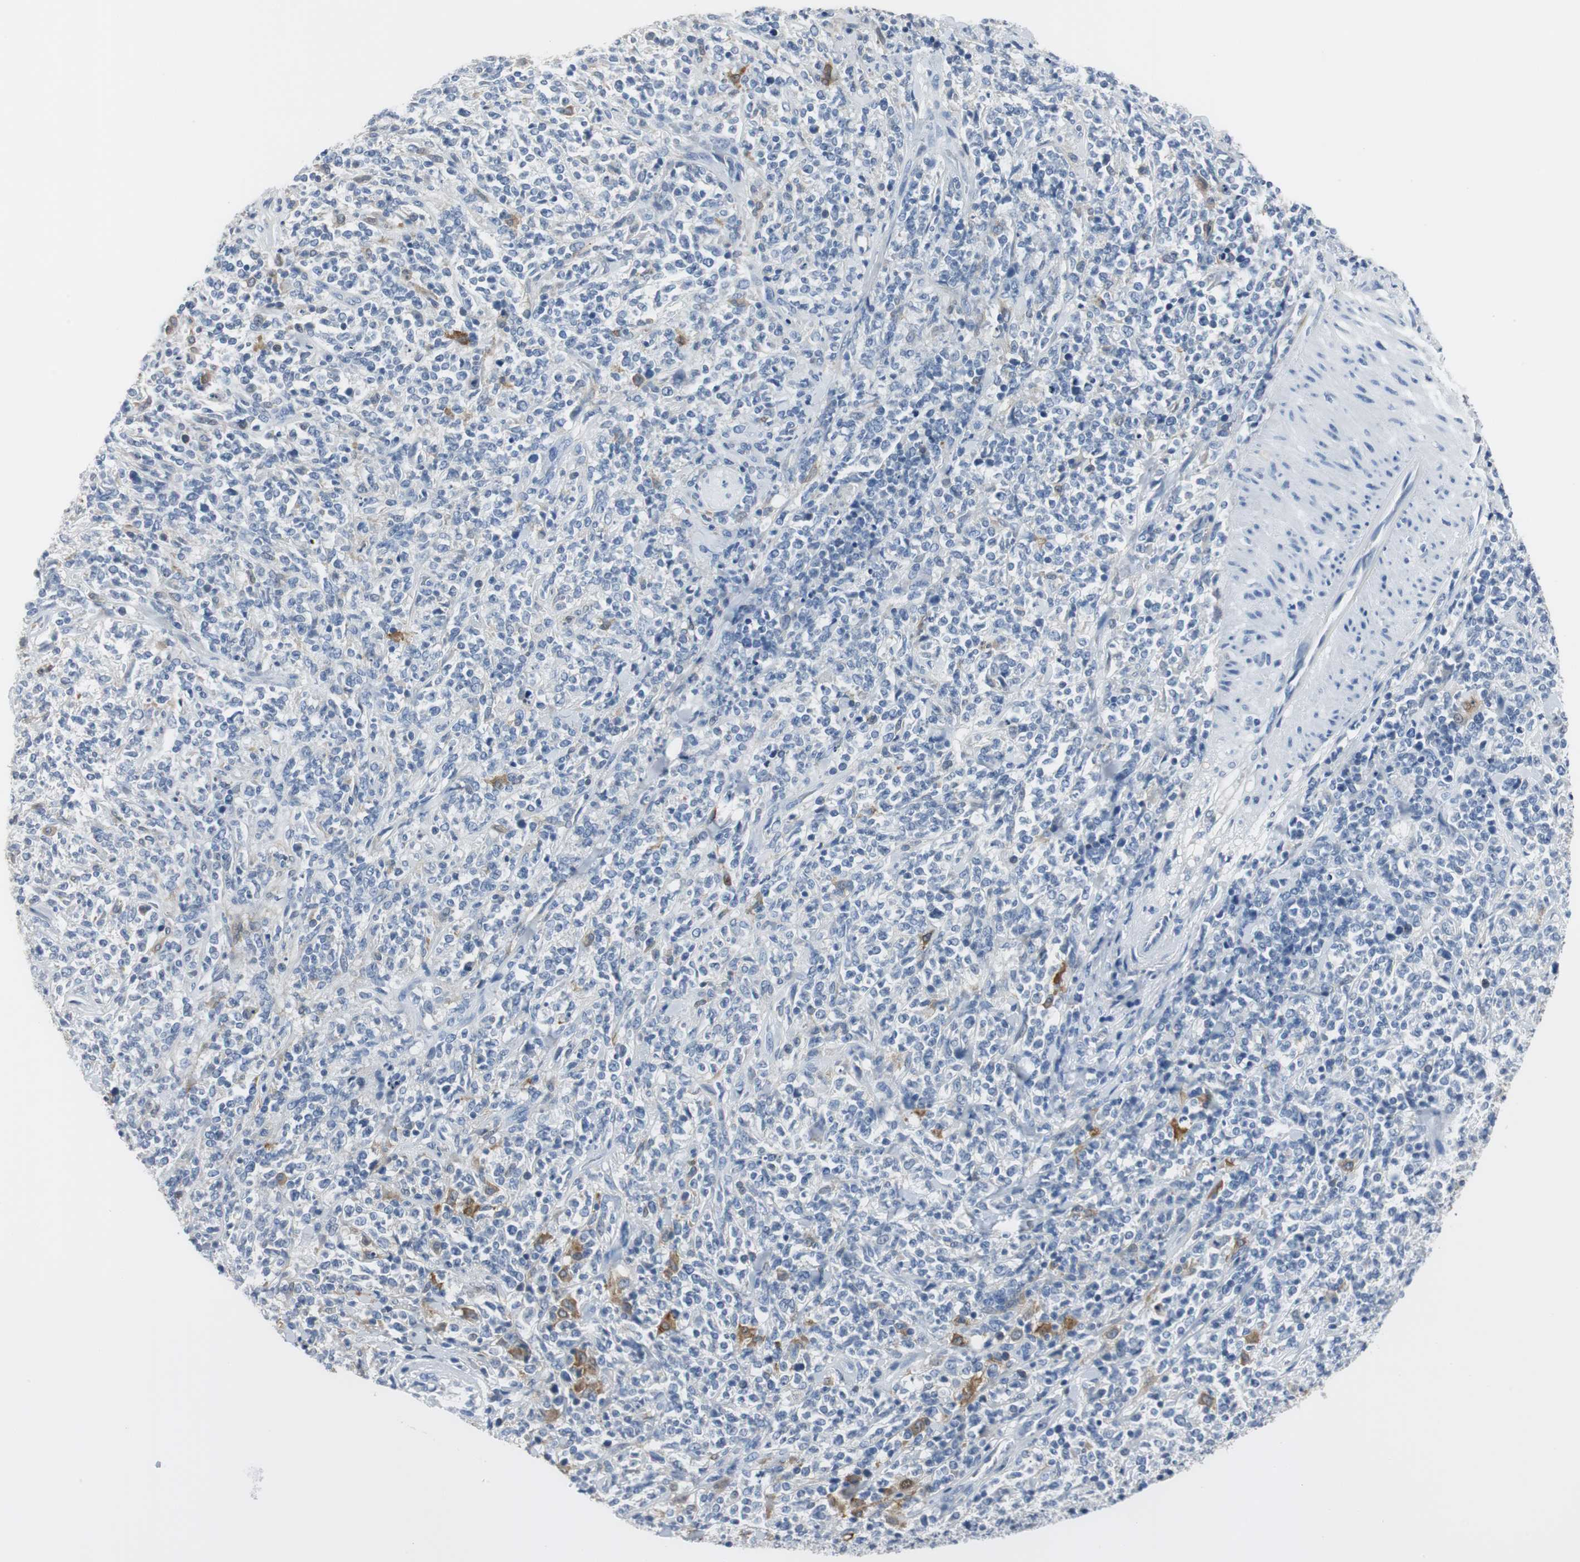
{"staining": {"intensity": "moderate", "quantity": "<25%", "location": "cytoplasmic/membranous"}, "tissue": "lymphoma", "cell_type": "Tumor cells", "image_type": "cancer", "snomed": [{"axis": "morphology", "description": "Malignant lymphoma, non-Hodgkin's type, High grade"}, {"axis": "topography", "description": "Soft tissue"}], "caption": "This is a photomicrograph of IHC staining of lymphoma, which shows moderate expression in the cytoplasmic/membranous of tumor cells.", "gene": "FBP1", "patient": {"sex": "male", "age": 18}}